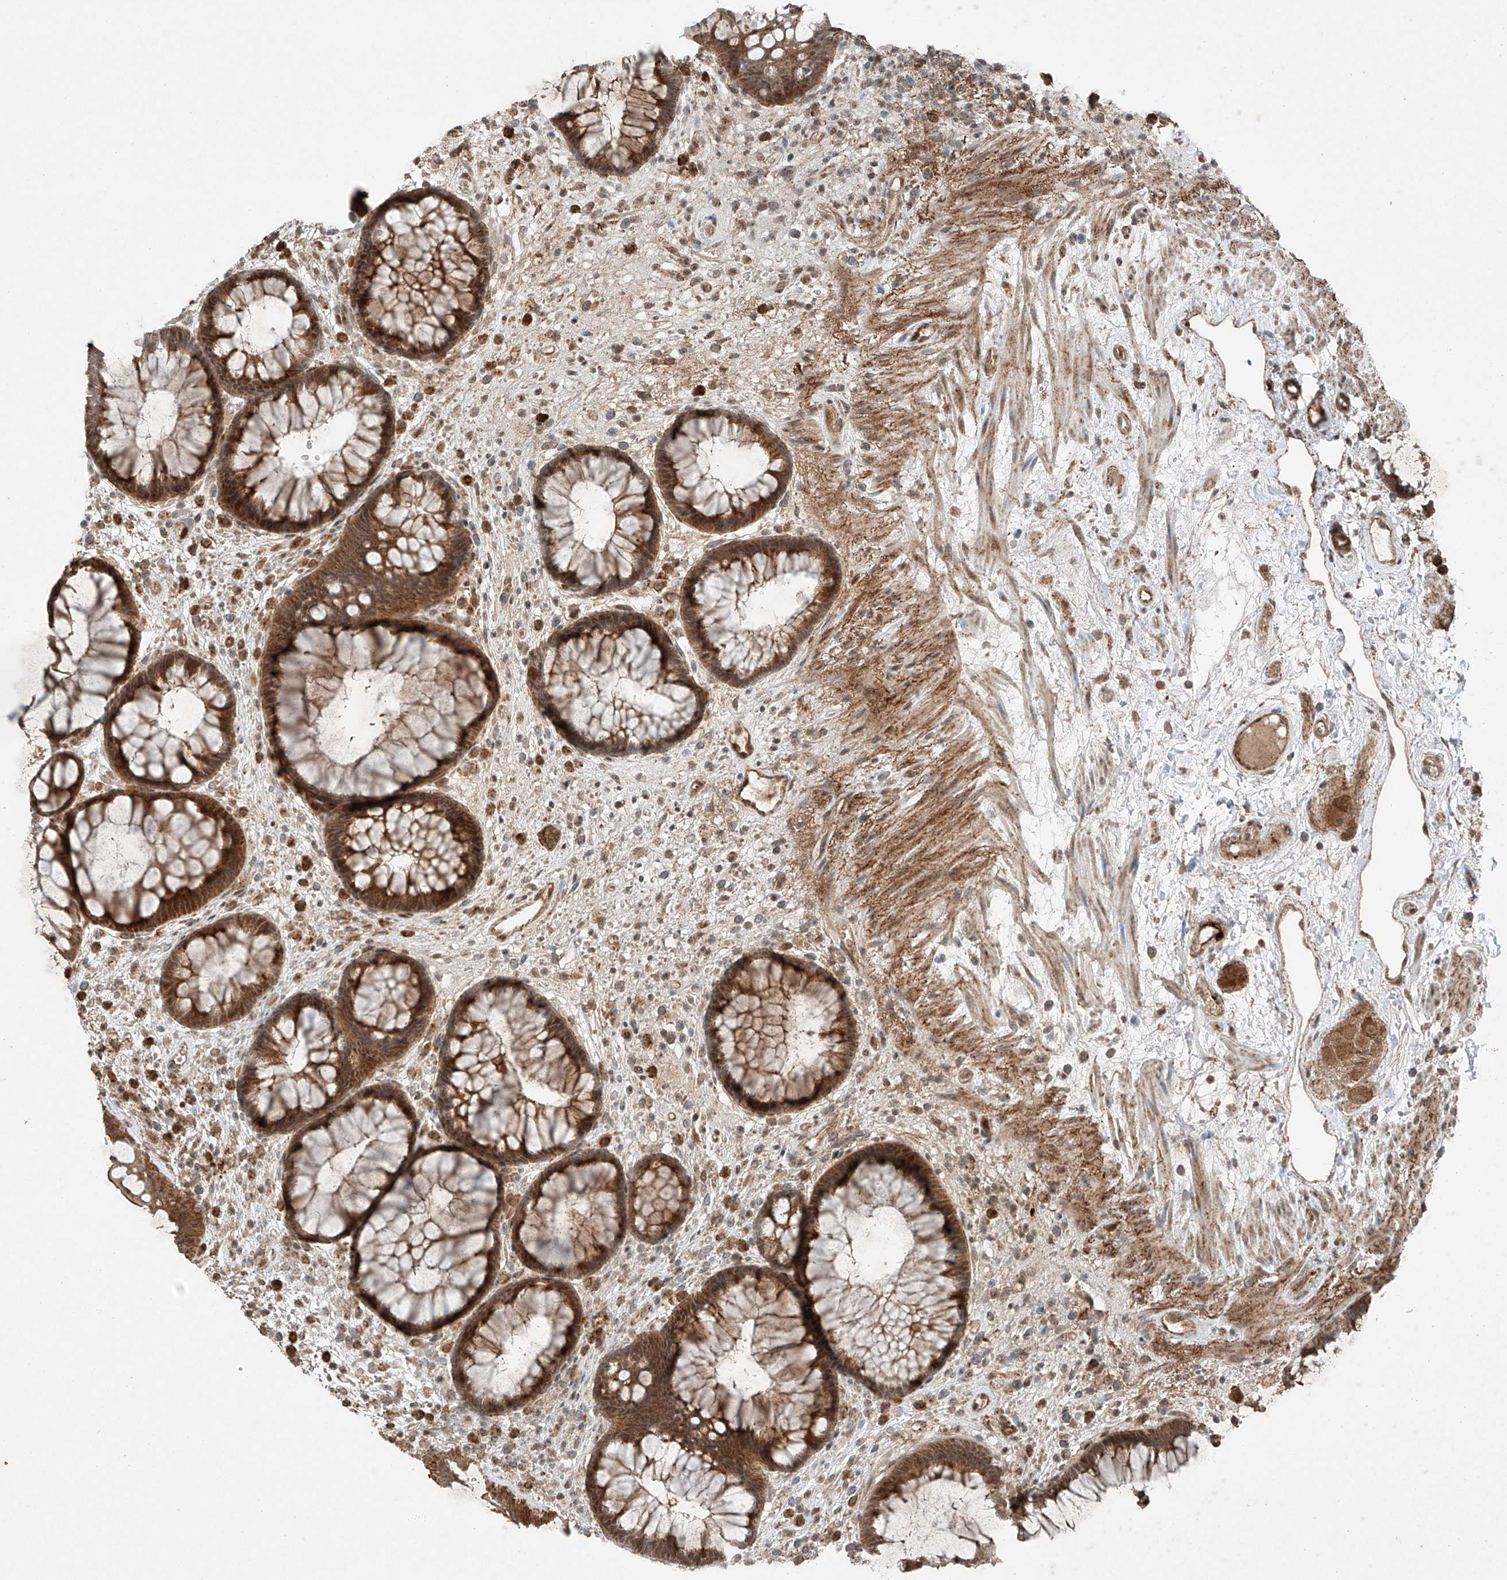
{"staining": {"intensity": "moderate", "quantity": ">75%", "location": "cytoplasmic/membranous,nuclear"}, "tissue": "rectum", "cell_type": "Glandular cells", "image_type": "normal", "snomed": [{"axis": "morphology", "description": "Normal tissue, NOS"}, {"axis": "topography", "description": "Rectum"}], "caption": "Immunohistochemistry (IHC) (DAB (3,3'-diaminobenzidine)) staining of normal human rectum shows moderate cytoplasmic/membranous,nuclear protein expression in approximately >75% of glandular cells. The staining was performed using DAB to visualize the protein expression in brown, while the nuclei were stained in blue with hematoxylin (Magnification: 20x).", "gene": "ZNF620", "patient": {"sex": "male", "age": 51}}